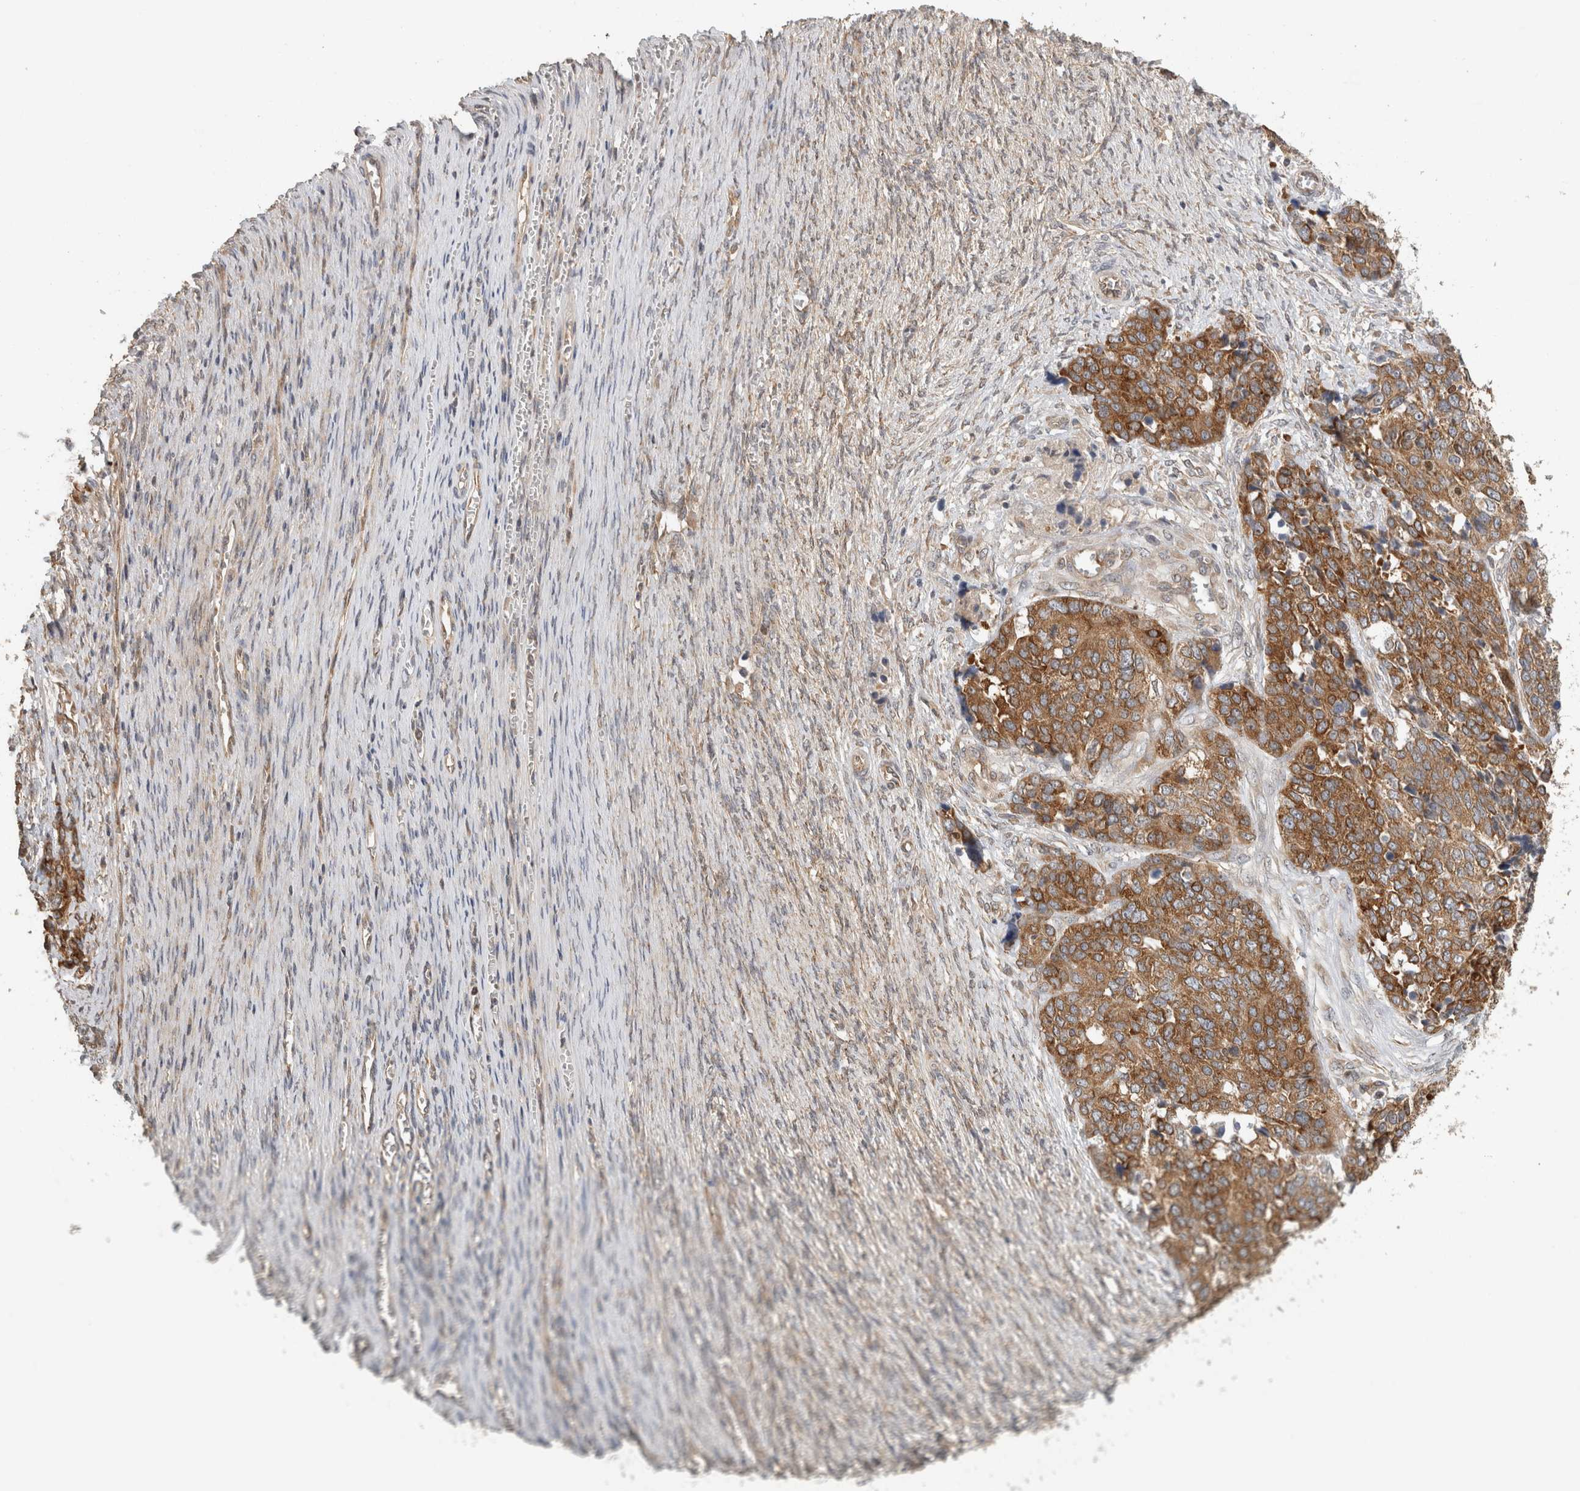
{"staining": {"intensity": "moderate", "quantity": ">75%", "location": "cytoplasmic/membranous"}, "tissue": "ovarian cancer", "cell_type": "Tumor cells", "image_type": "cancer", "snomed": [{"axis": "morphology", "description": "Cystadenocarcinoma, serous, NOS"}, {"axis": "topography", "description": "Ovary"}], "caption": "A brown stain shows moderate cytoplasmic/membranous staining of a protein in human serous cystadenocarcinoma (ovarian) tumor cells. (IHC, brightfield microscopy, high magnification).", "gene": "PUM1", "patient": {"sex": "female", "age": 44}}